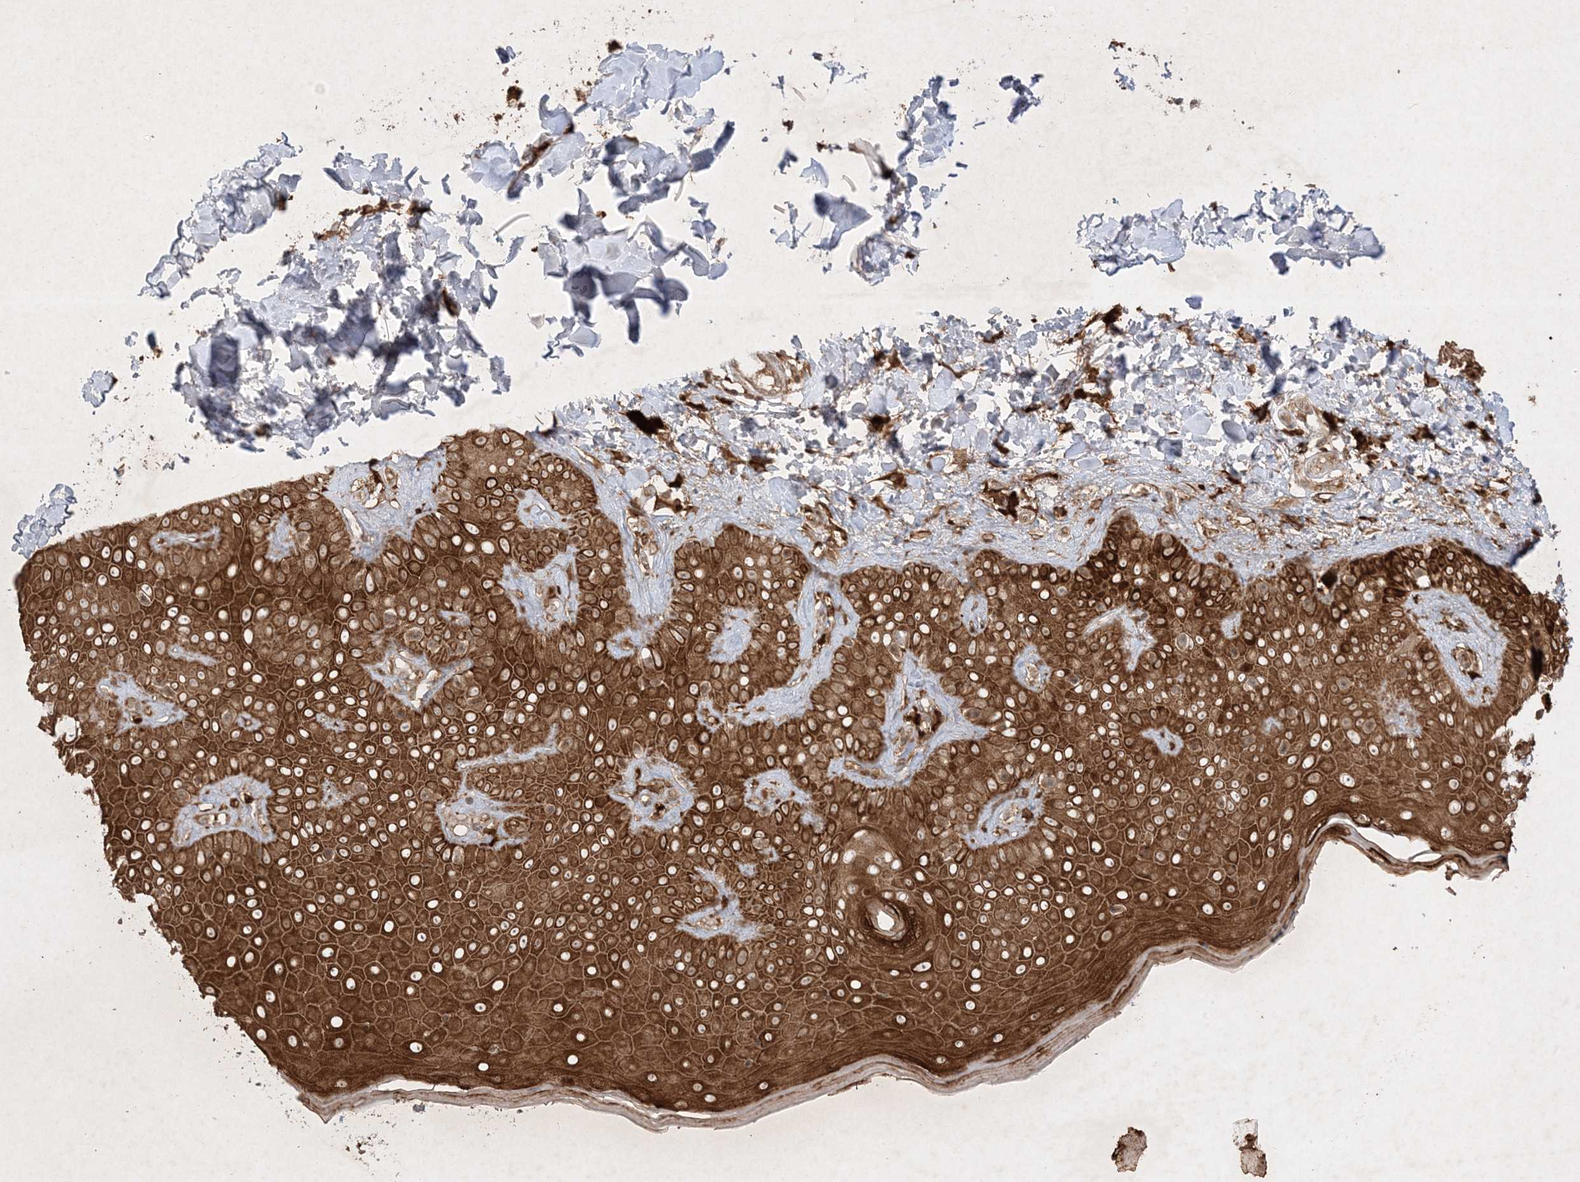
{"staining": {"intensity": "strong", "quantity": ">75%", "location": "cytoplasmic/membranous,nuclear"}, "tissue": "skin", "cell_type": "Fibroblasts", "image_type": "normal", "snomed": [{"axis": "morphology", "description": "Normal tissue, NOS"}, {"axis": "topography", "description": "Skin"}], "caption": "Immunohistochemistry (IHC) image of unremarkable human skin stained for a protein (brown), which reveals high levels of strong cytoplasmic/membranous,nuclear positivity in about >75% of fibroblasts.", "gene": "PTK6", "patient": {"sex": "male", "age": 52}}